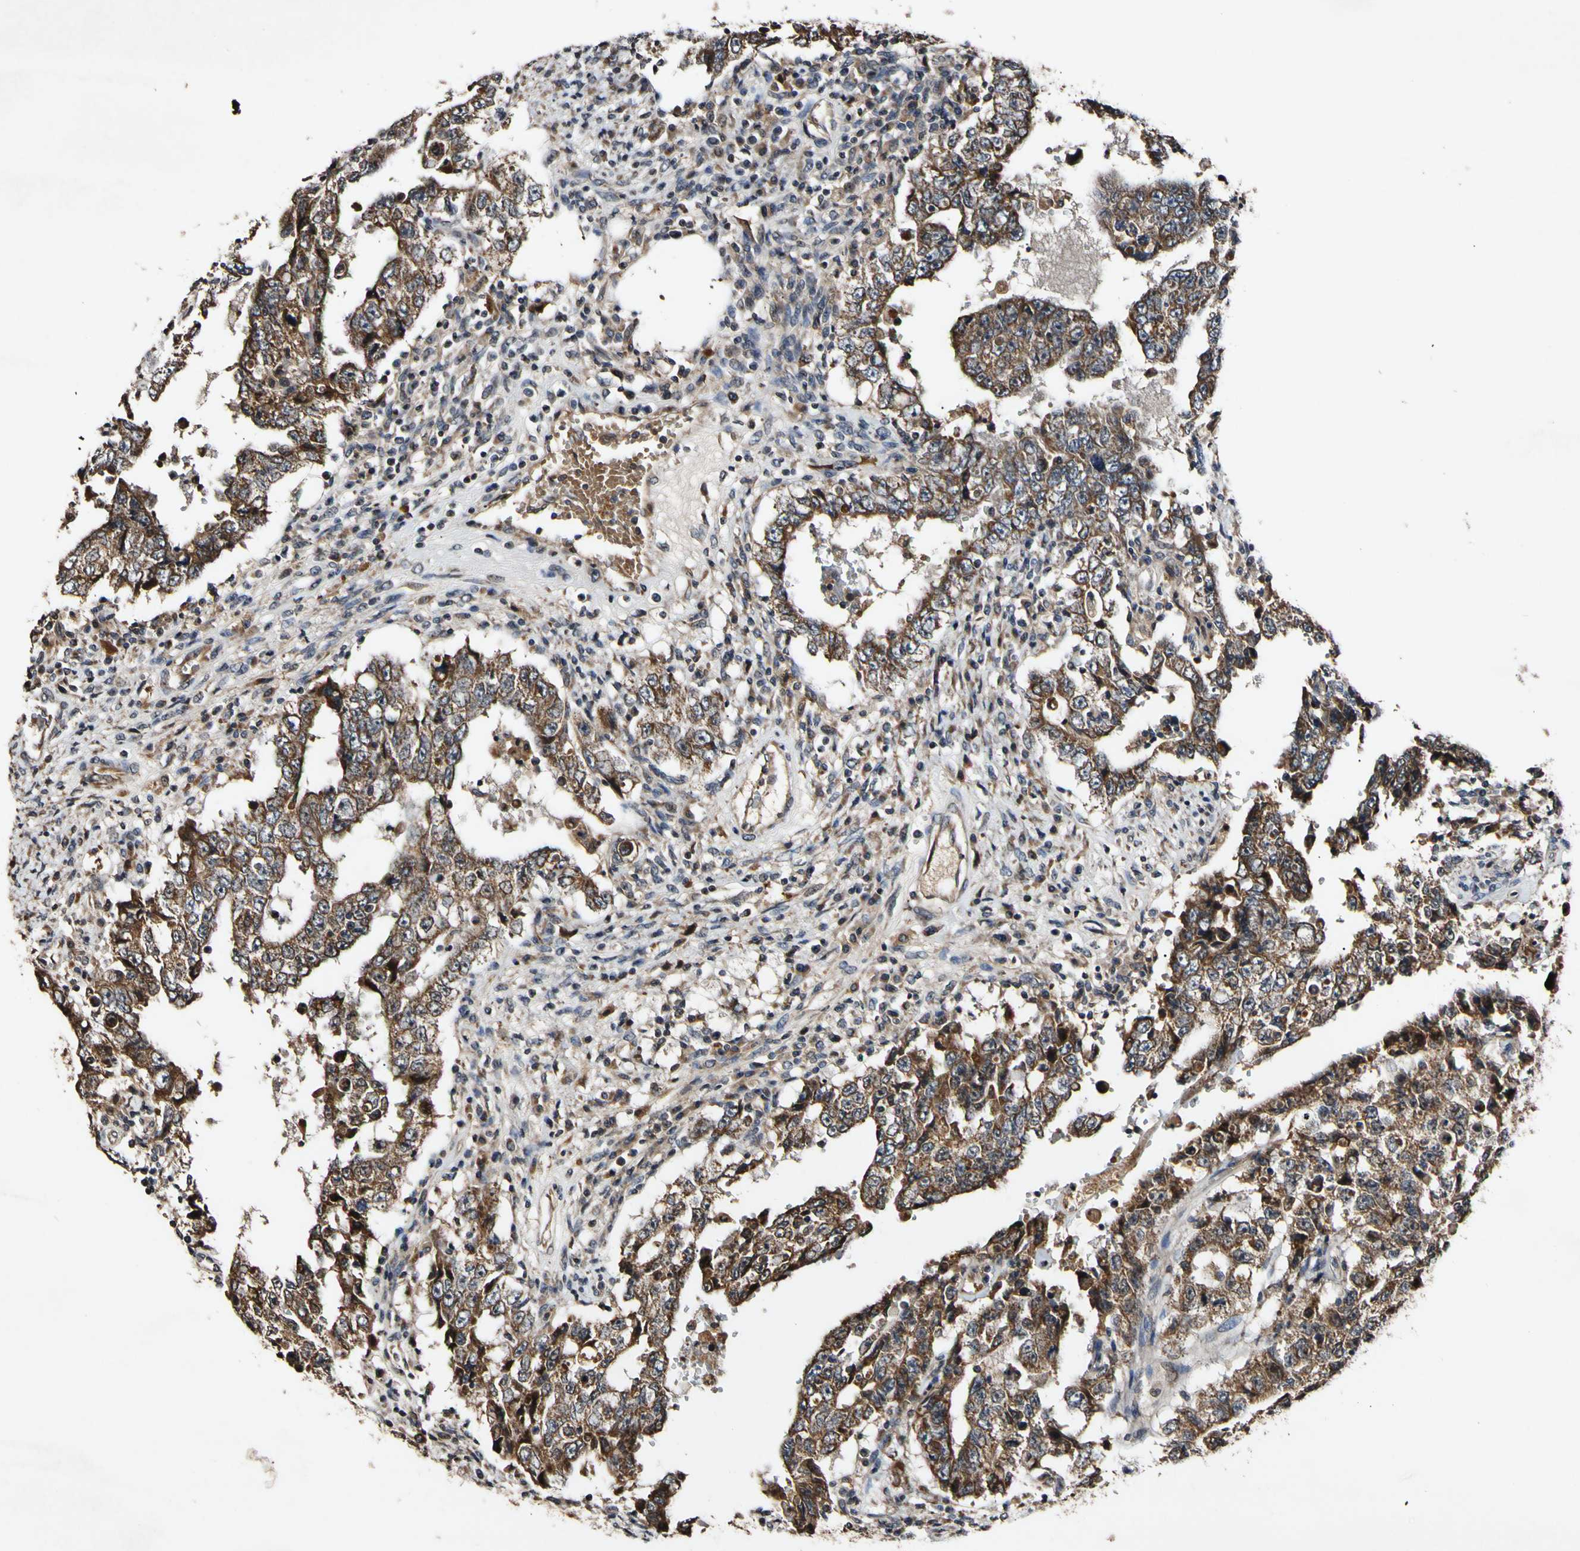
{"staining": {"intensity": "strong", "quantity": ">75%", "location": "cytoplasmic/membranous"}, "tissue": "testis cancer", "cell_type": "Tumor cells", "image_type": "cancer", "snomed": [{"axis": "morphology", "description": "Carcinoma, Embryonal, NOS"}, {"axis": "topography", "description": "Testis"}], "caption": "High-magnification brightfield microscopy of testis cancer (embryonal carcinoma) stained with DAB (brown) and counterstained with hematoxylin (blue). tumor cells exhibit strong cytoplasmic/membranous positivity is appreciated in about>75% of cells. (Stains: DAB (3,3'-diaminobenzidine) in brown, nuclei in blue, Microscopy: brightfield microscopy at high magnification).", "gene": "PLAT", "patient": {"sex": "male", "age": 26}}